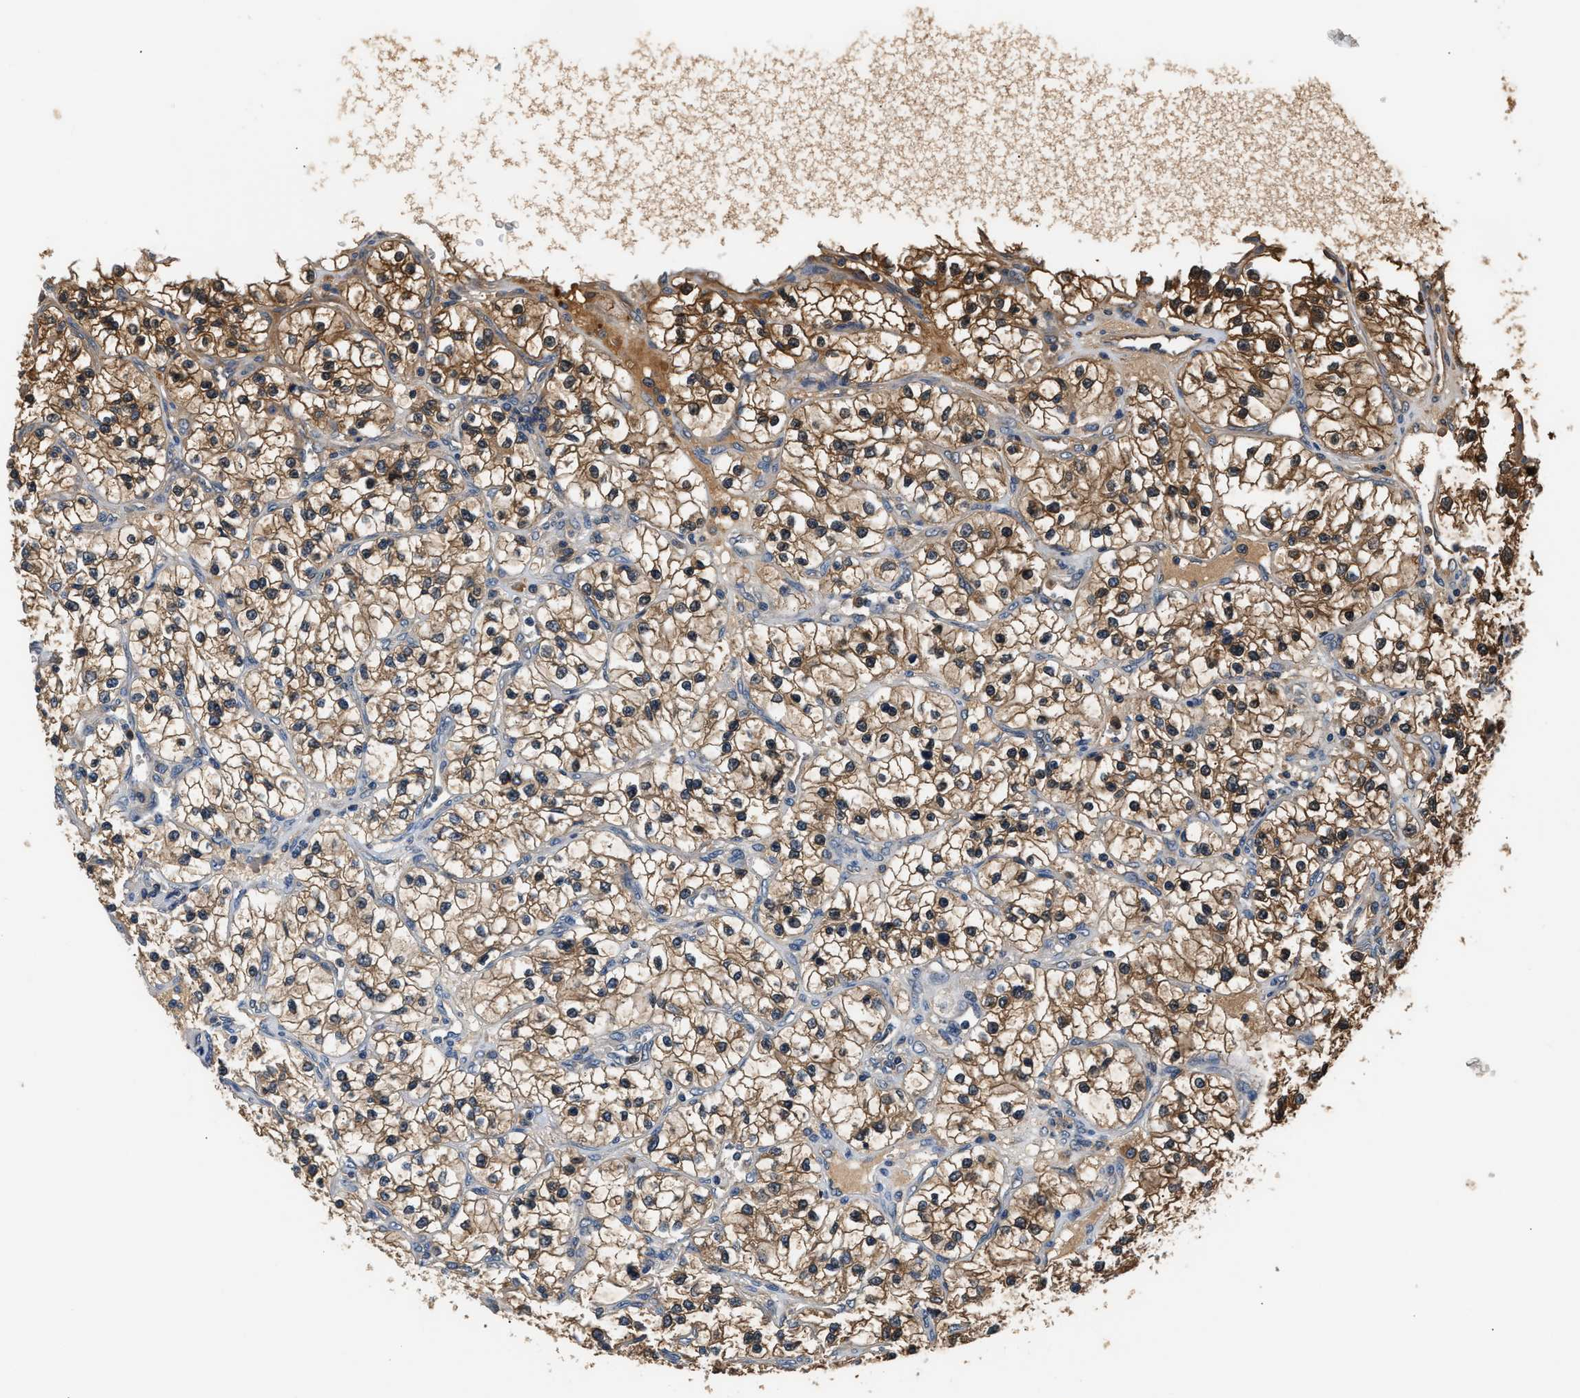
{"staining": {"intensity": "moderate", "quantity": ">75%", "location": "cytoplasmic/membranous"}, "tissue": "renal cancer", "cell_type": "Tumor cells", "image_type": "cancer", "snomed": [{"axis": "morphology", "description": "Adenocarcinoma, NOS"}, {"axis": "topography", "description": "Kidney"}], "caption": "Moderate cytoplasmic/membranous protein positivity is present in approximately >75% of tumor cells in renal cancer (adenocarcinoma). Immunohistochemistry stains the protein of interest in brown and the nuclei are stained blue.", "gene": "GPI", "patient": {"sex": "female", "age": 57}}